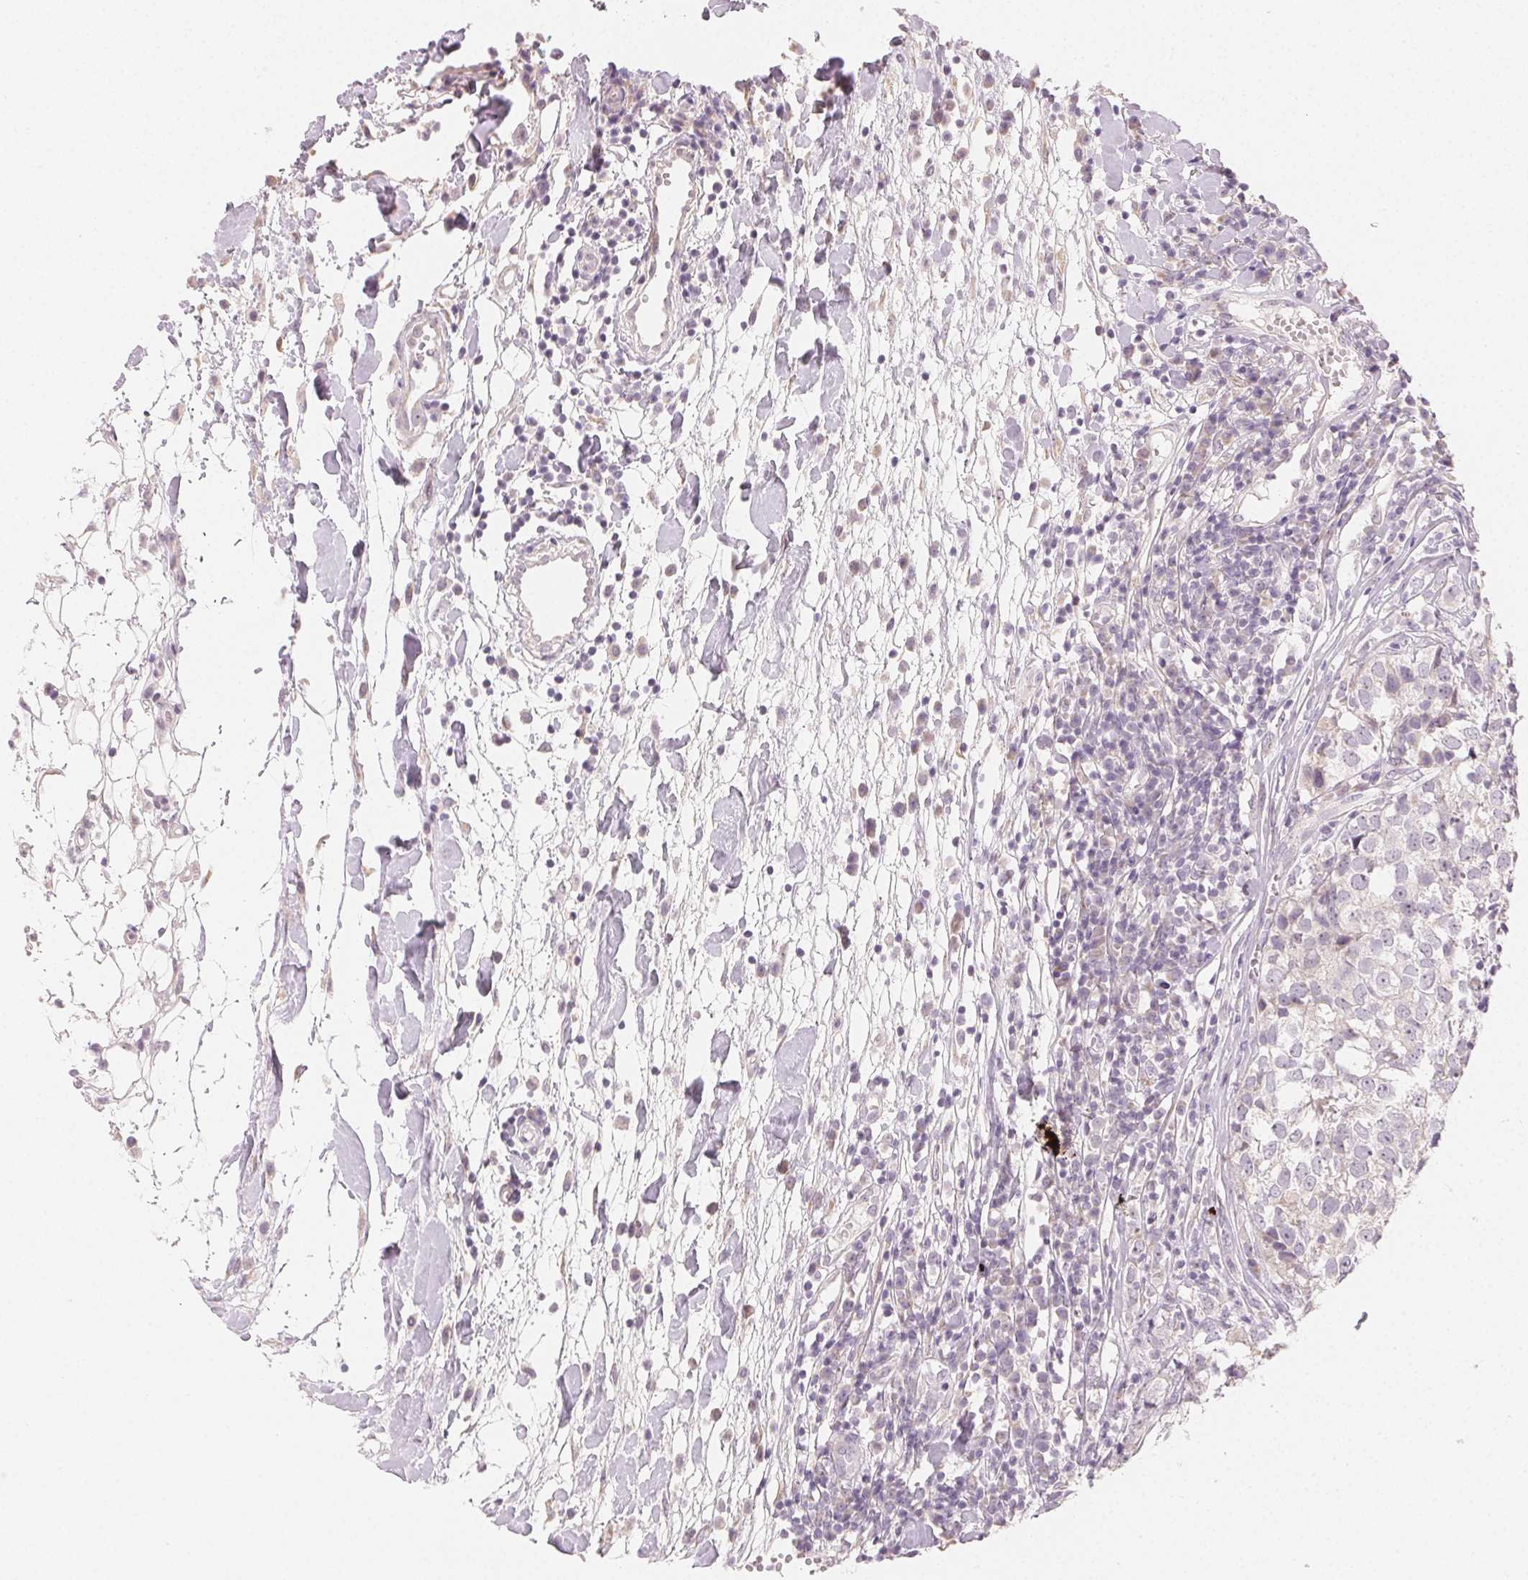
{"staining": {"intensity": "negative", "quantity": "none", "location": "none"}, "tissue": "breast cancer", "cell_type": "Tumor cells", "image_type": "cancer", "snomed": [{"axis": "morphology", "description": "Duct carcinoma"}, {"axis": "topography", "description": "Breast"}], "caption": "Human intraductal carcinoma (breast) stained for a protein using IHC exhibits no positivity in tumor cells.", "gene": "MYBL1", "patient": {"sex": "female", "age": 30}}